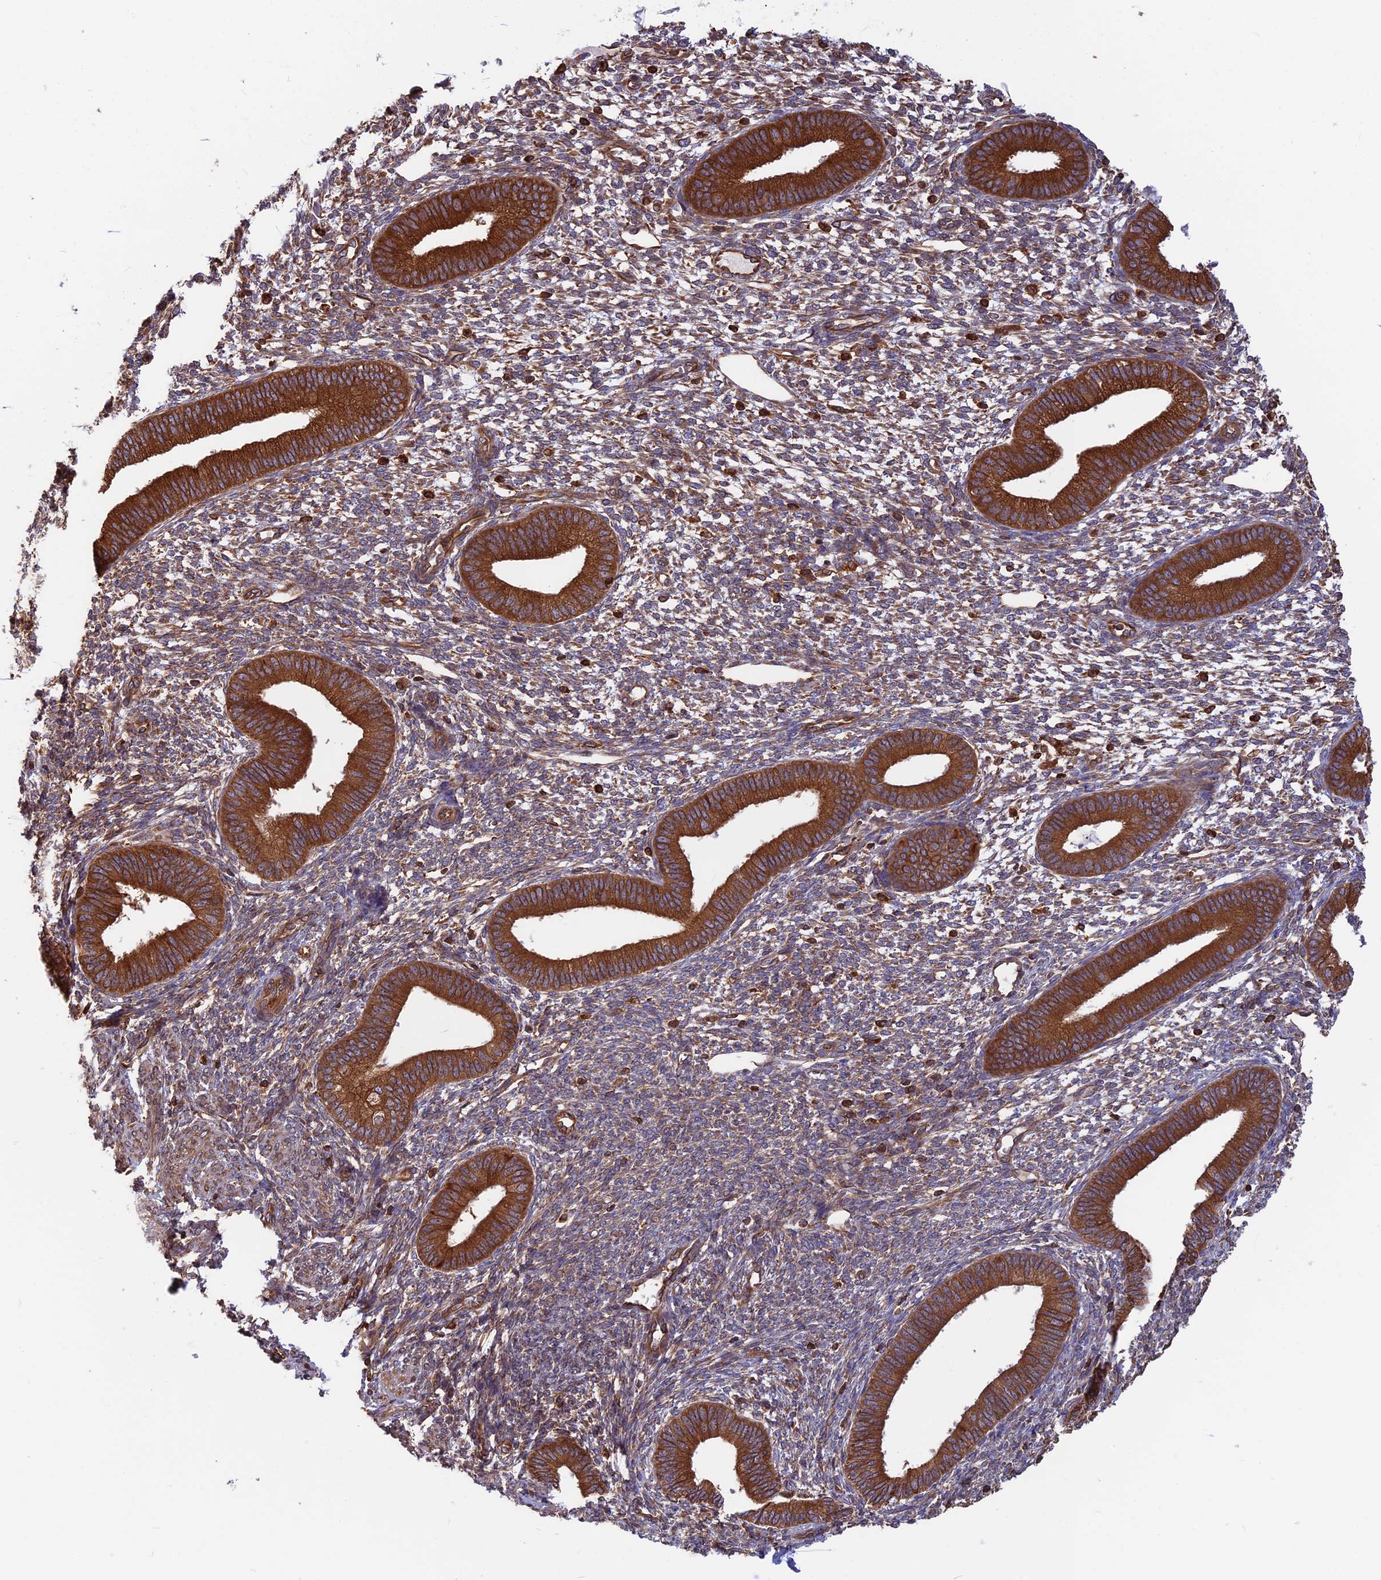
{"staining": {"intensity": "strong", "quantity": "<25%", "location": "cytoplasmic/membranous"}, "tissue": "endometrium", "cell_type": "Cells in endometrial stroma", "image_type": "normal", "snomed": [{"axis": "morphology", "description": "Normal tissue, NOS"}, {"axis": "topography", "description": "Endometrium"}], "caption": "High-magnification brightfield microscopy of normal endometrium stained with DAB (brown) and counterstained with hematoxylin (blue). cells in endometrial stroma exhibit strong cytoplasmic/membranous staining is appreciated in approximately<25% of cells.", "gene": "WDR1", "patient": {"sex": "female", "age": 46}}